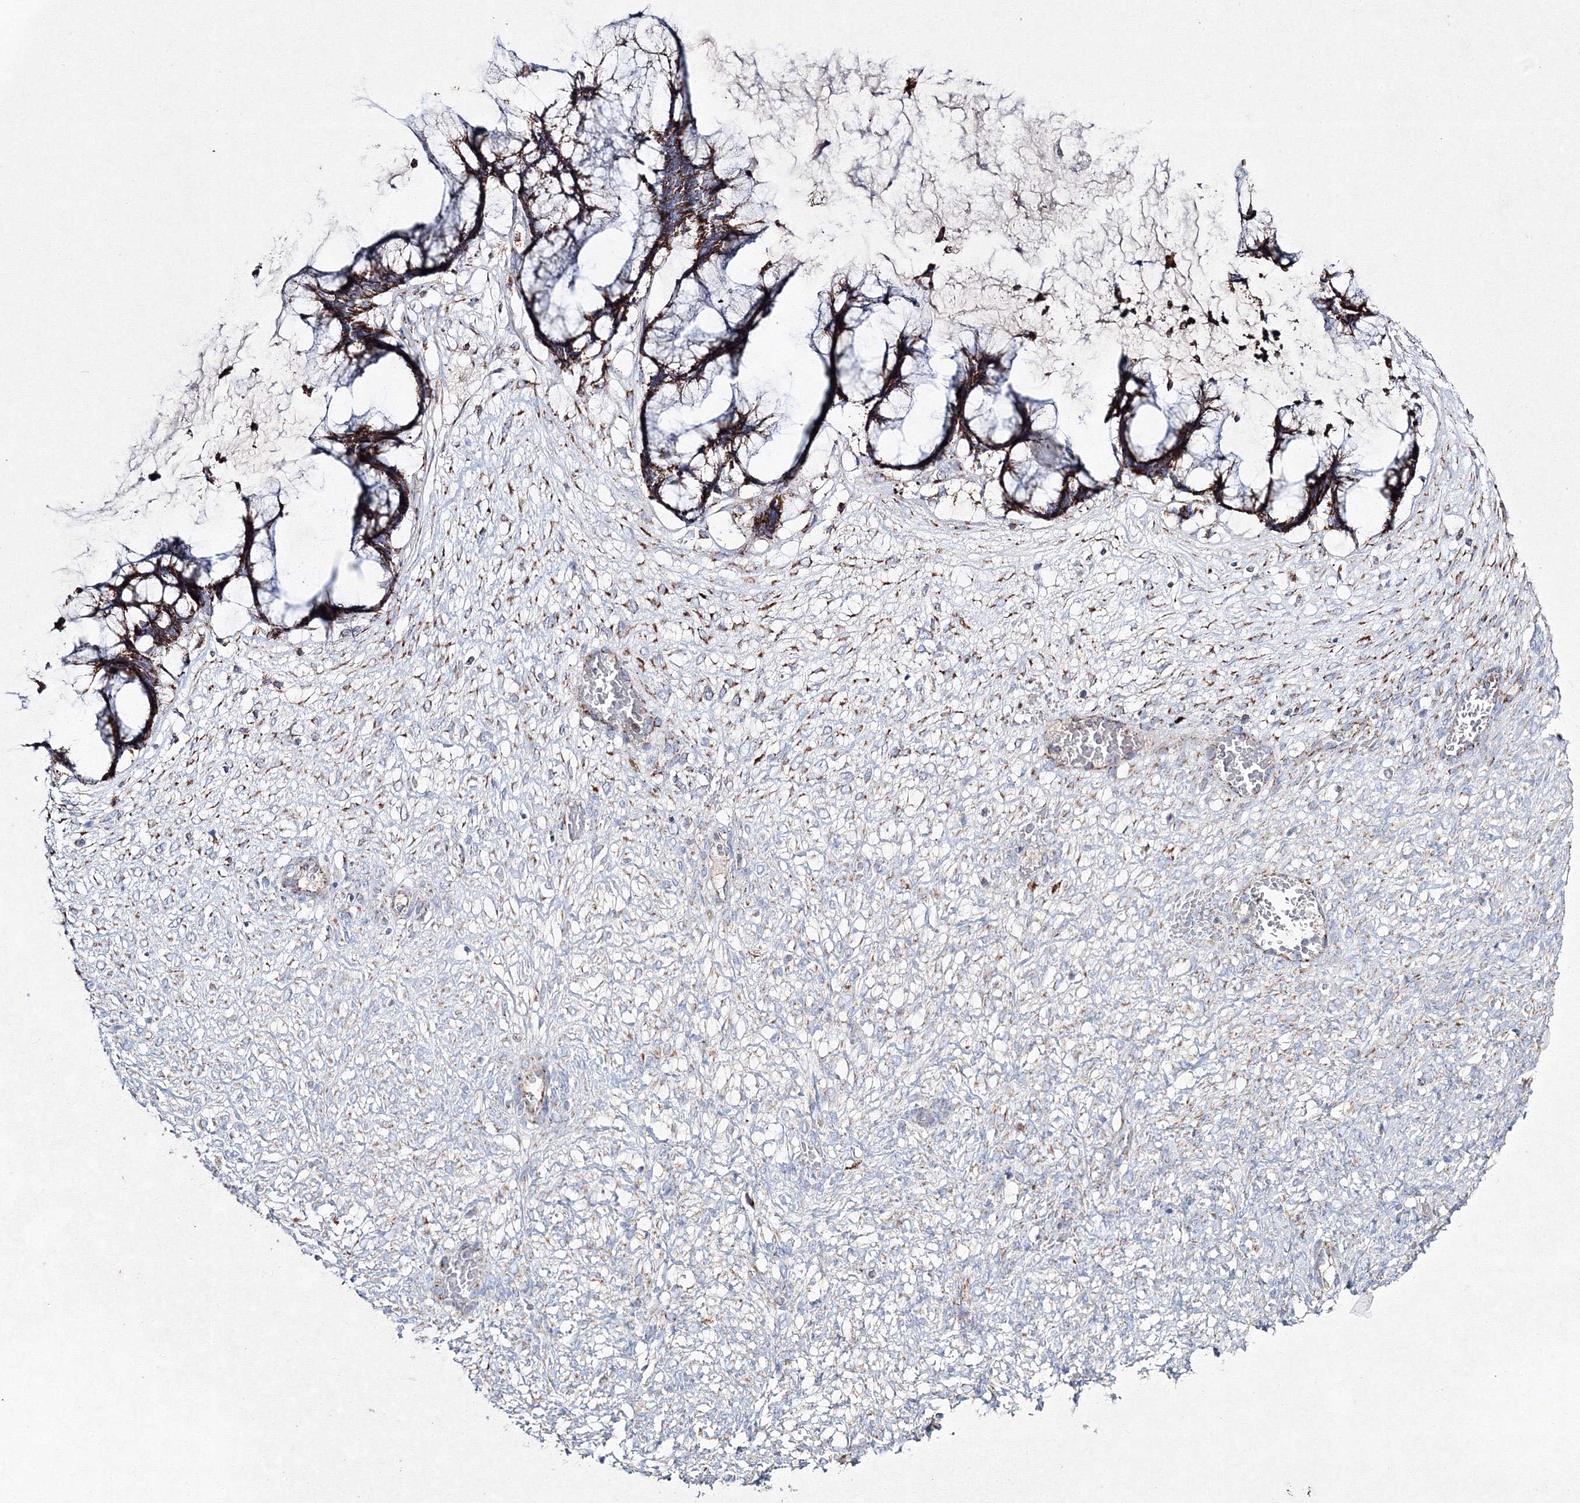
{"staining": {"intensity": "moderate", "quantity": ">75%", "location": "cytoplasmic/membranous"}, "tissue": "ovarian cancer", "cell_type": "Tumor cells", "image_type": "cancer", "snomed": [{"axis": "morphology", "description": "Cystadenocarcinoma, mucinous, NOS"}, {"axis": "topography", "description": "Ovary"}], "caption": "DAB (3,3'-diaminobenzidine) immunohistochemical staining of mucinous cystadenocarcinoma (ovarian) reveals moderate cytoplasmic/membranous protein staining in approximately >75% of tumor cells.", "gene": "IGSF9", "patient": {"sex": "female", "age": 42}}